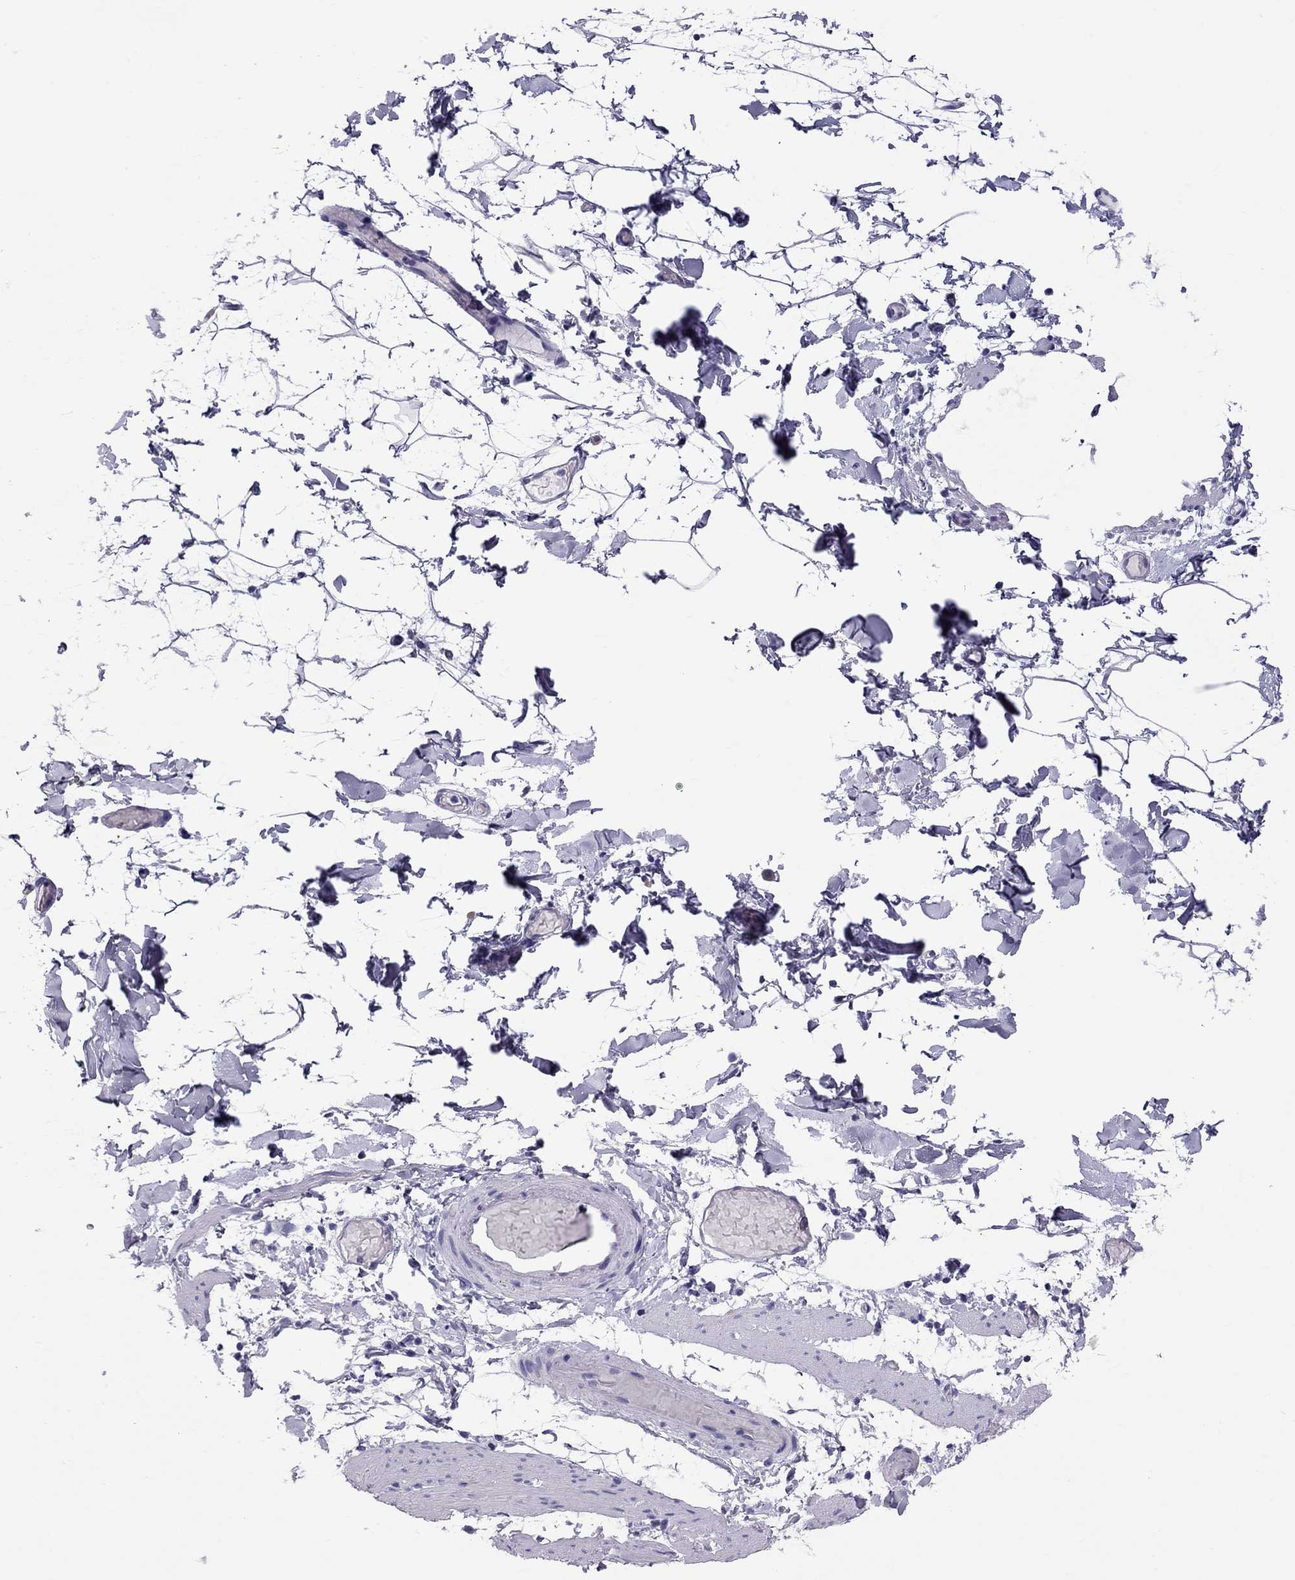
{"staining": {"intensity": "negative", "quantity": "none", "location": "none"}, "tissue": "adipose tissue", "cell_type": "Adipocytes", "image_type": "normal", "snomed": [{"axis": "morphology", "description": "Normal tissue, NOS"}, {"axis": "topography", "description": "Gallbladder"}, {"axis": "topography", "description": "Peripheral nerve tissue"}], "caption": "Immunohistochemical staining of benign human adipose tissue shows no significant staining in adipocytes.", "gene": "TTLL13", "patient": {"sex": "female", "age": 45}}